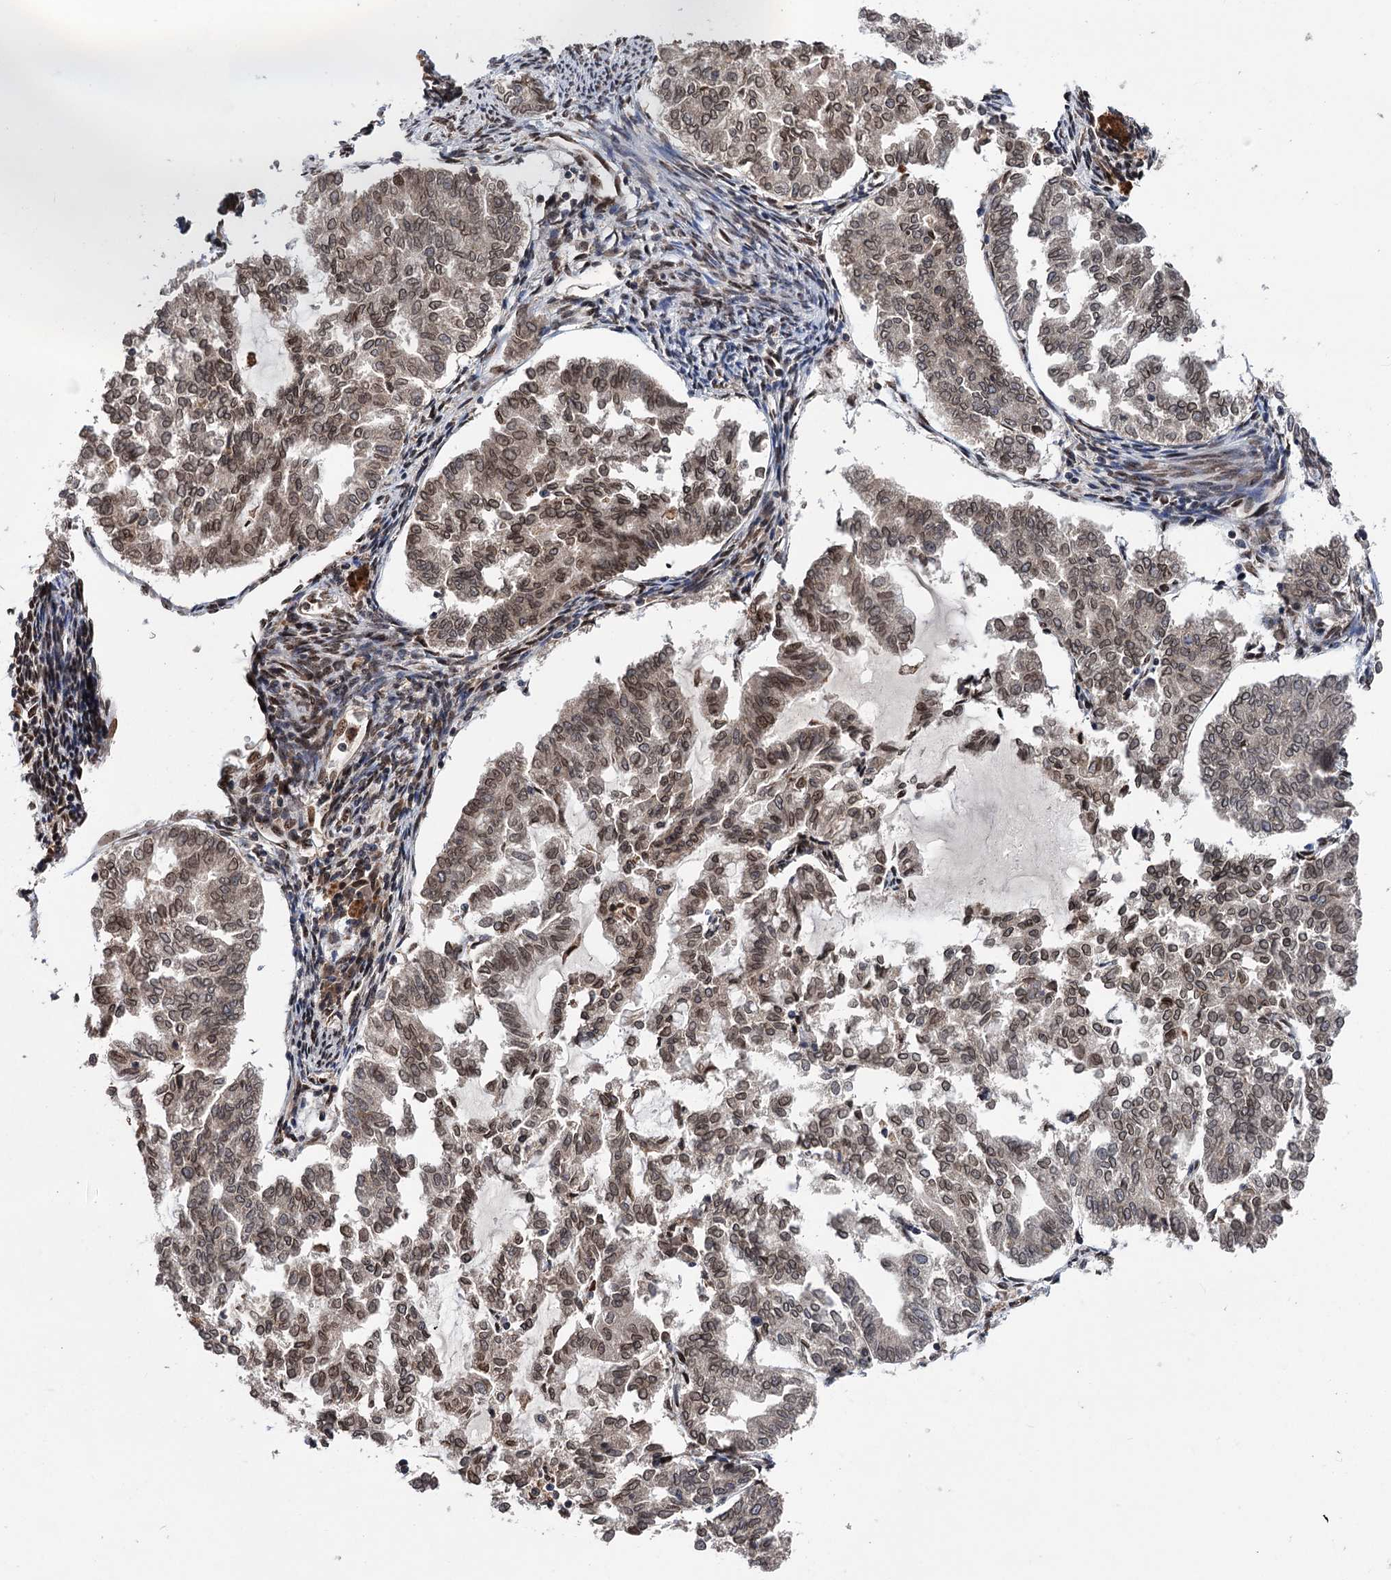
{"staining": {"intensity": "weak", "quantity": ">75%", "location": "nuclear"}, "tissue": "endometrial cancer", "cell_type": "Tumor cells", "image_type": "cancer", "snomed": [{"axis": "morphology", "description": "Adenocarcinoma, NOS"}, {"axis": "topography", "description": "Endometrium"}], "caption": "Weak nuclear staining for a protein is identified in approximately >75% of tumor cells of endometrial cancer using immunohistochemistry (IHC).", "gene": "MESD", "patient": {"sex": "female", "age": 79}}